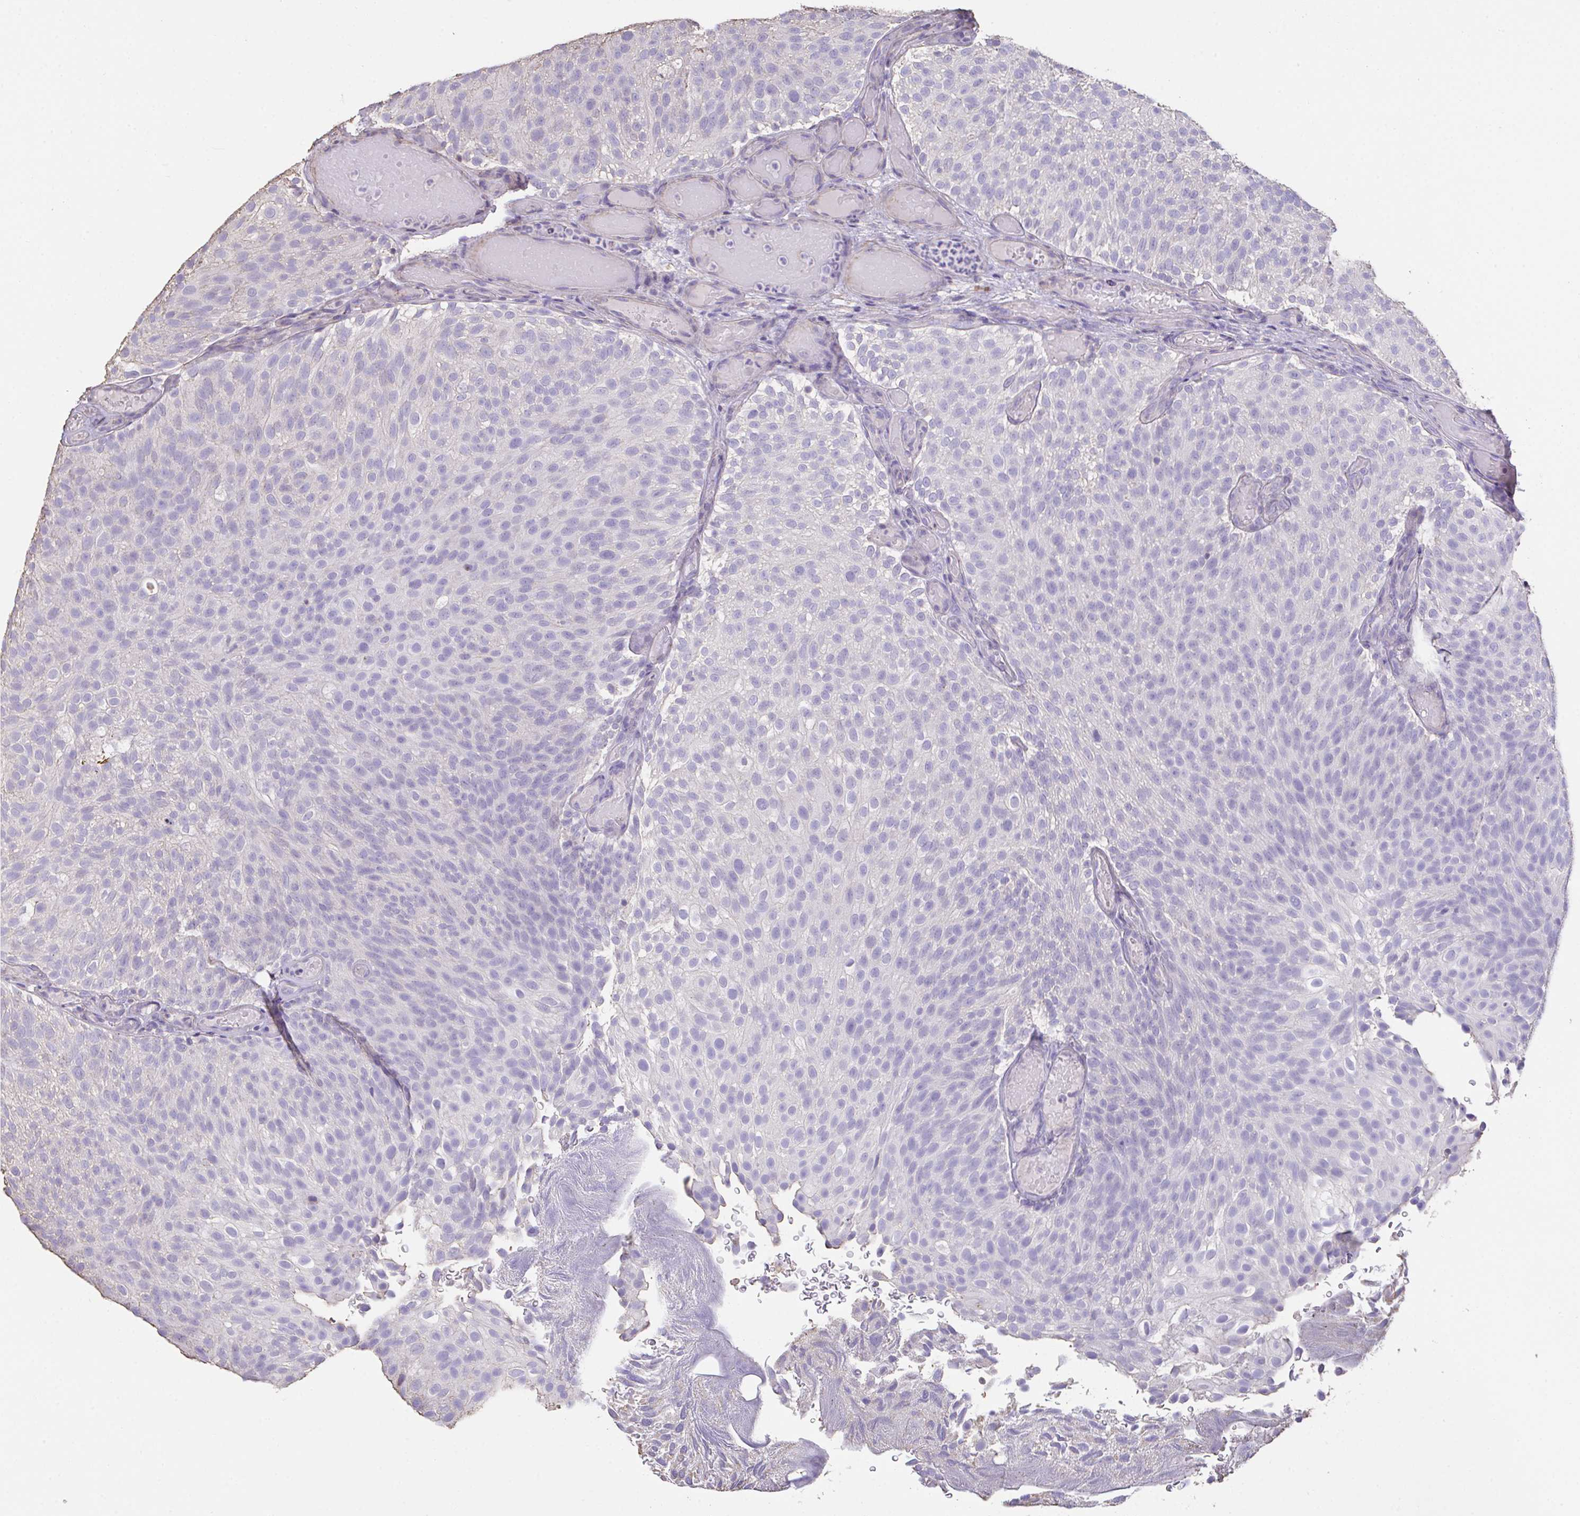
{"staining": {"intensity": "negative", "quantity": "none", "location": "none"}, "tissue": "urothelial cancer", "cell_type": "Tumor cells", "image_type": "cancer", "snomed": [{"axis": "morphology", "description": "Urothelial carcinoma, Low grade"}, {"axis": "topography", "description": "Urinary bladder"}], "caption": "This is an IHC micrograph of urothelial carcinoma (low-grade). There is no positivity in tumor cells.", "gene": "IL23R", "patient": {"sex": "male", "age": 78}}